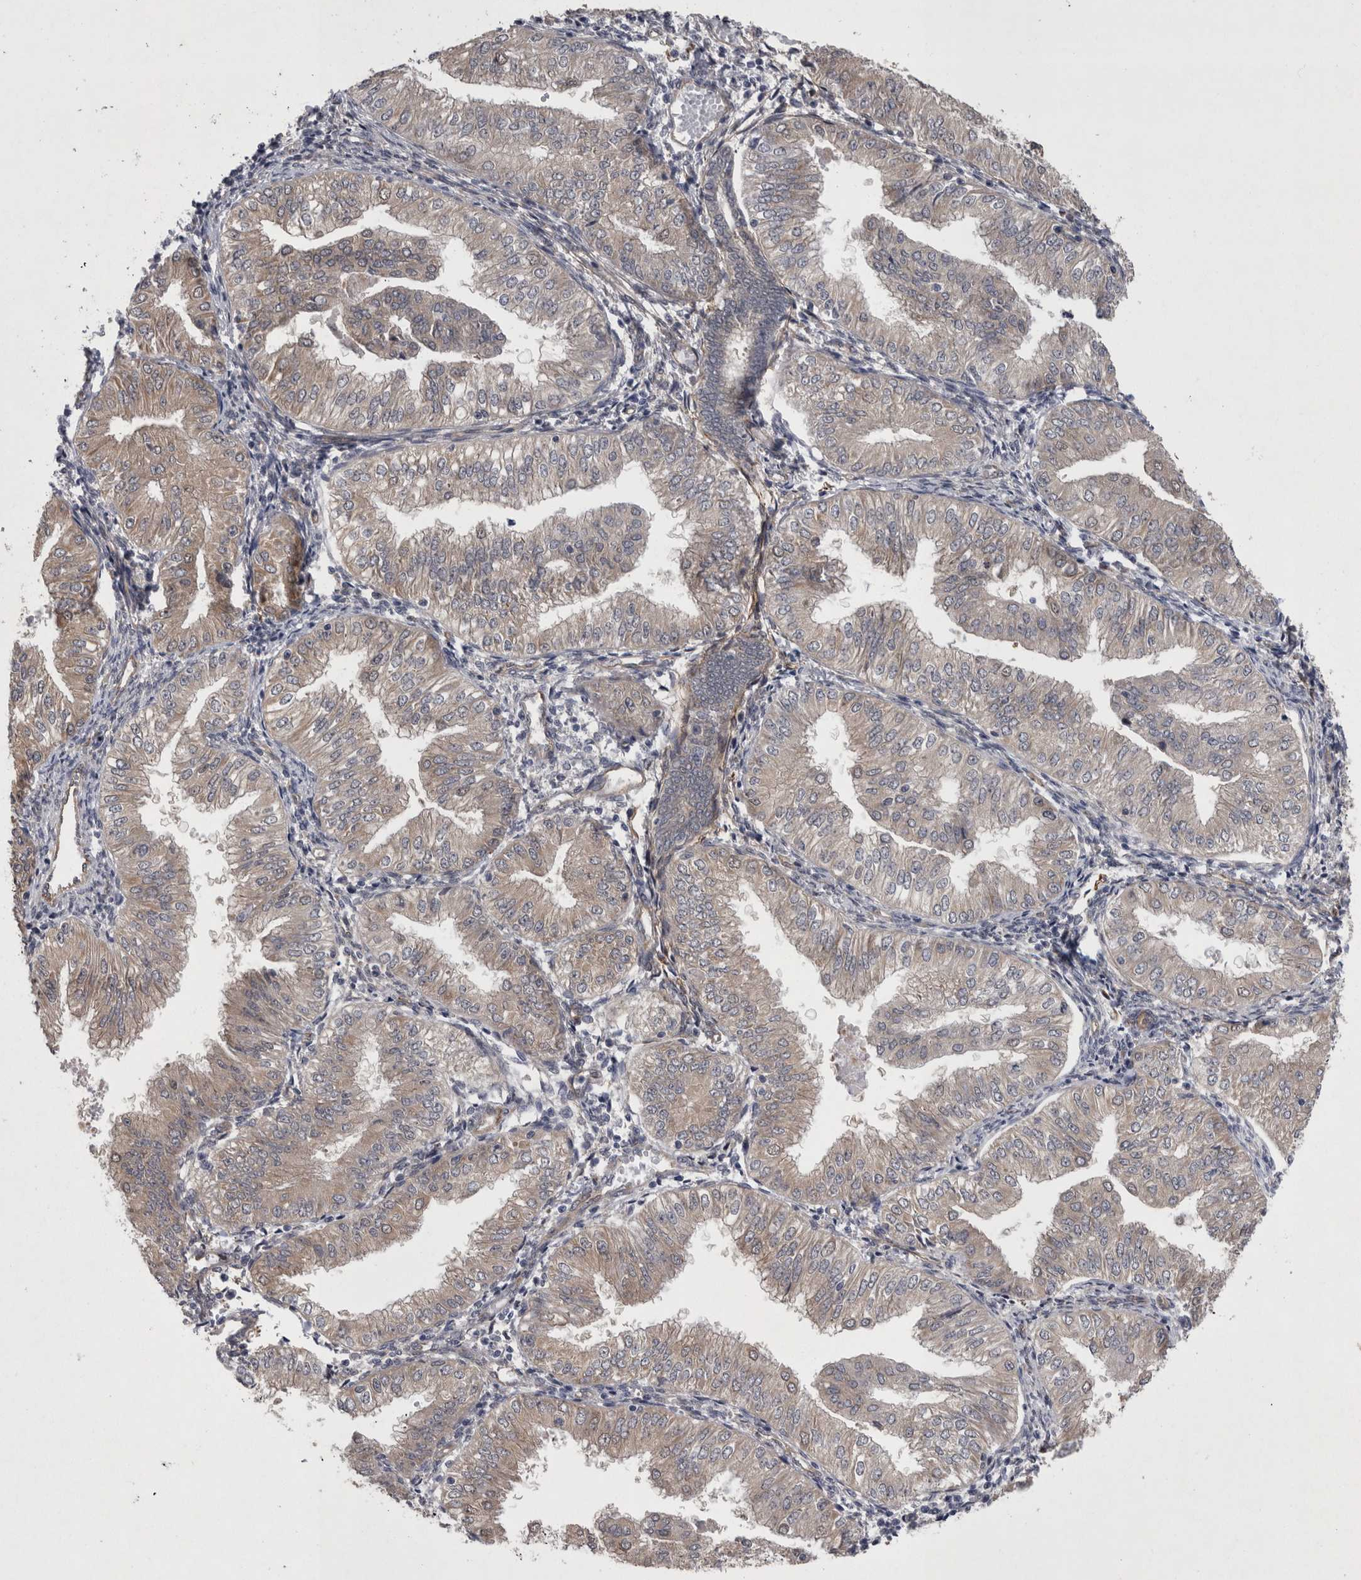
{"staining": {"intensity": "weak", "quantity": "25%-75%", "location": "cytoplasmic/membranous"}, "tissue": "endometrial cancer", "cell_type": "Tumor cells", "image_type": "cancer", "snomed": [{"axis": "morphology", "description": "Normal tissue, NOS"}, {"axis": "morphology", "description": "Adenocarcinoma, NOS"}, {"axis": "topography", "description": "Endometrium"}], "caption": "Protein expression analysis of endometrial cancer displays weak cytoplasmic/membranous staining in approximately 25%-75% of tumor cells. Using DAB (3,3'-diaminobenzidine) (brown) and hematoxylin (blue) stains, captured at high magnification using brightfield microscopy.", "gene": "DDX6", "patient": {"sex": "female", "age": 53}}